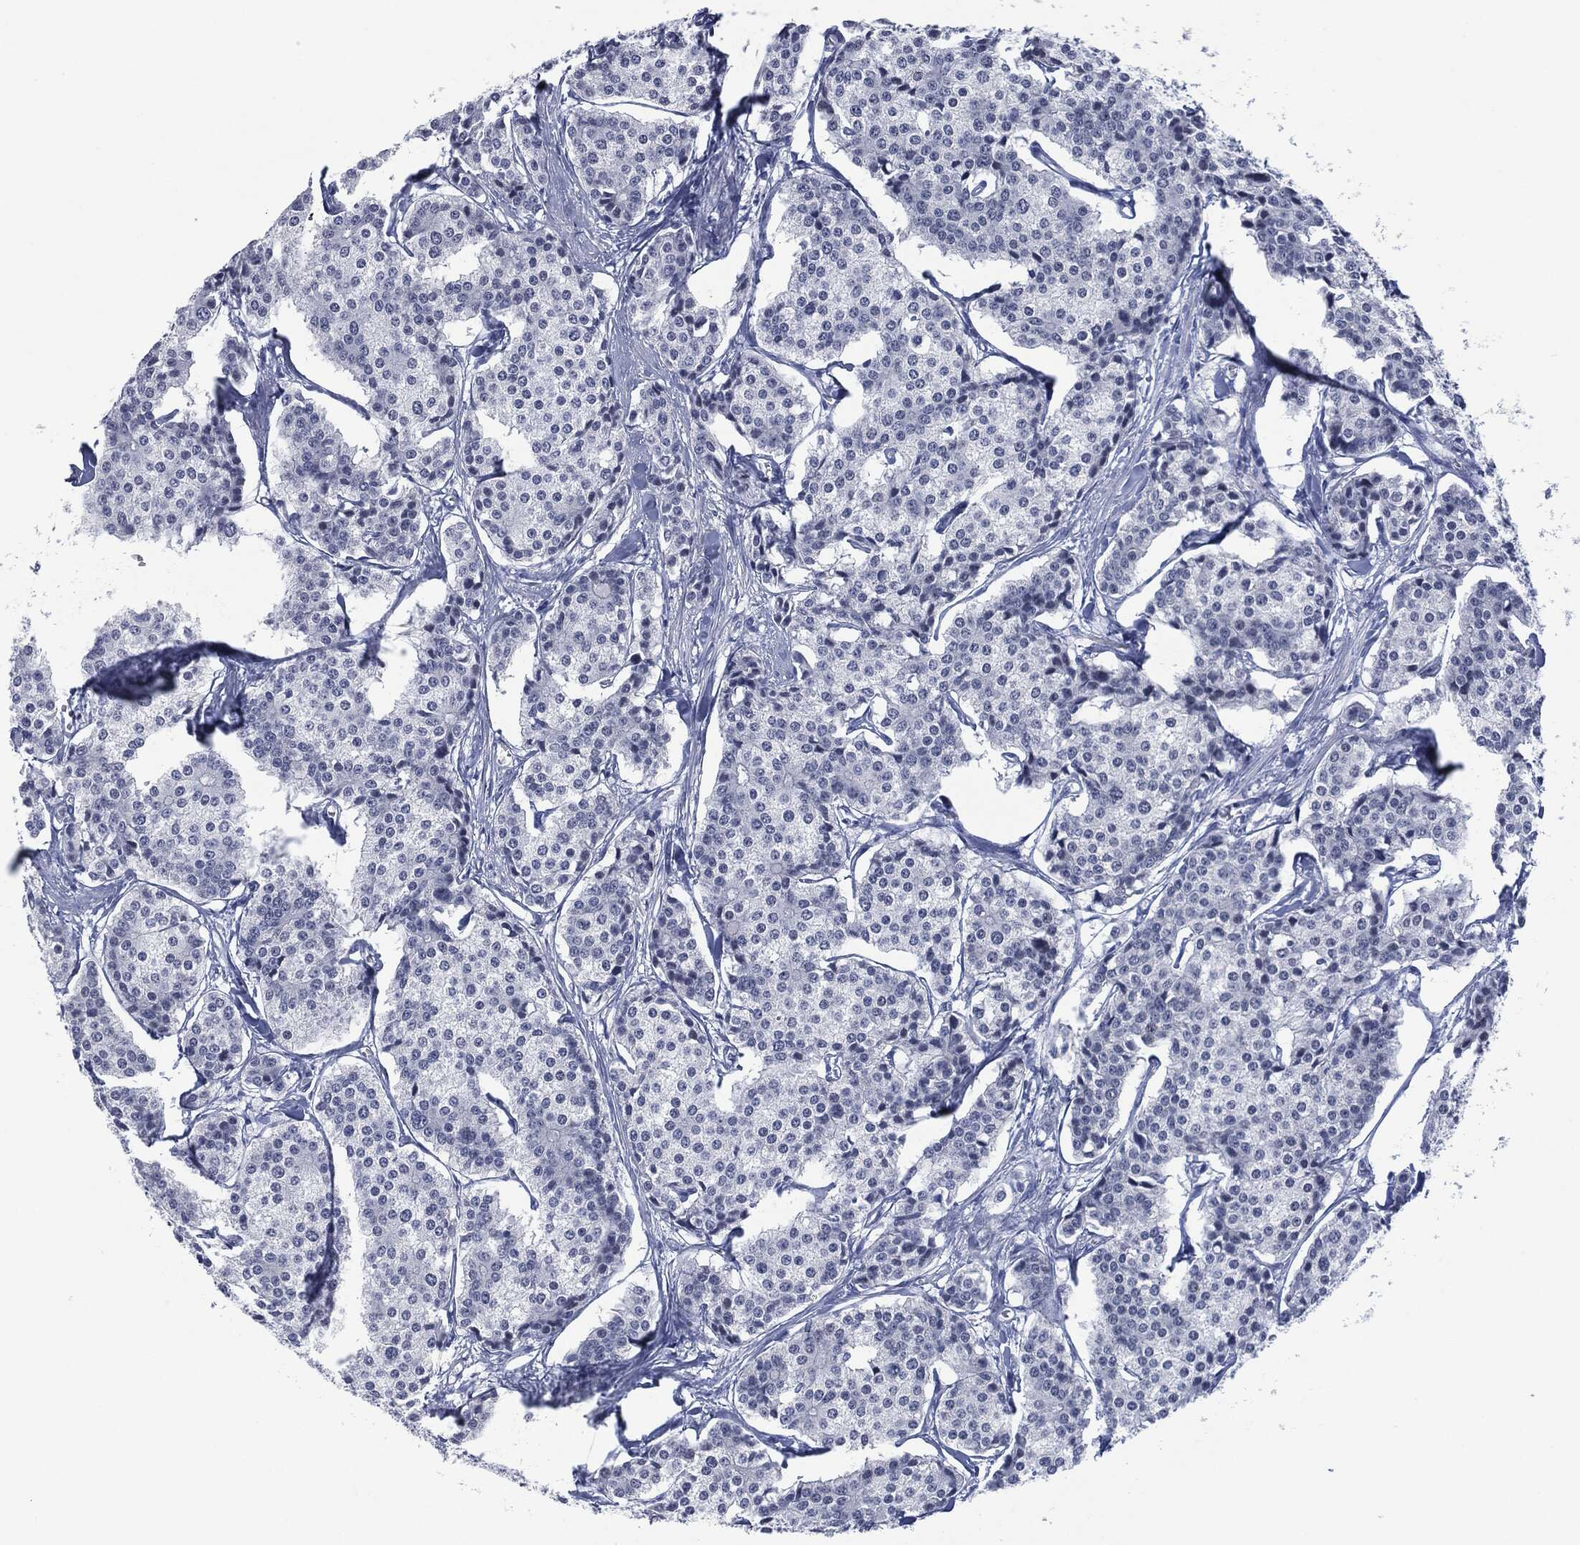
{"staining": {"intensity": "negative", "quantity": "none", "location": "none"}, "tissue": "carcinoid", "cell_type": "Tumor cells", "image_type": "cancer", "snomed": [{"axis": "morphology", "description": "Carcinoid, malignant, NOS"}, {"axis": "topography", "description": "Small intestine"}], "caption": "Tumor cells show no significant protein expression in carcinoid.", "gene": "MUC16", "patient": {"sex": "female", "age": 65}}